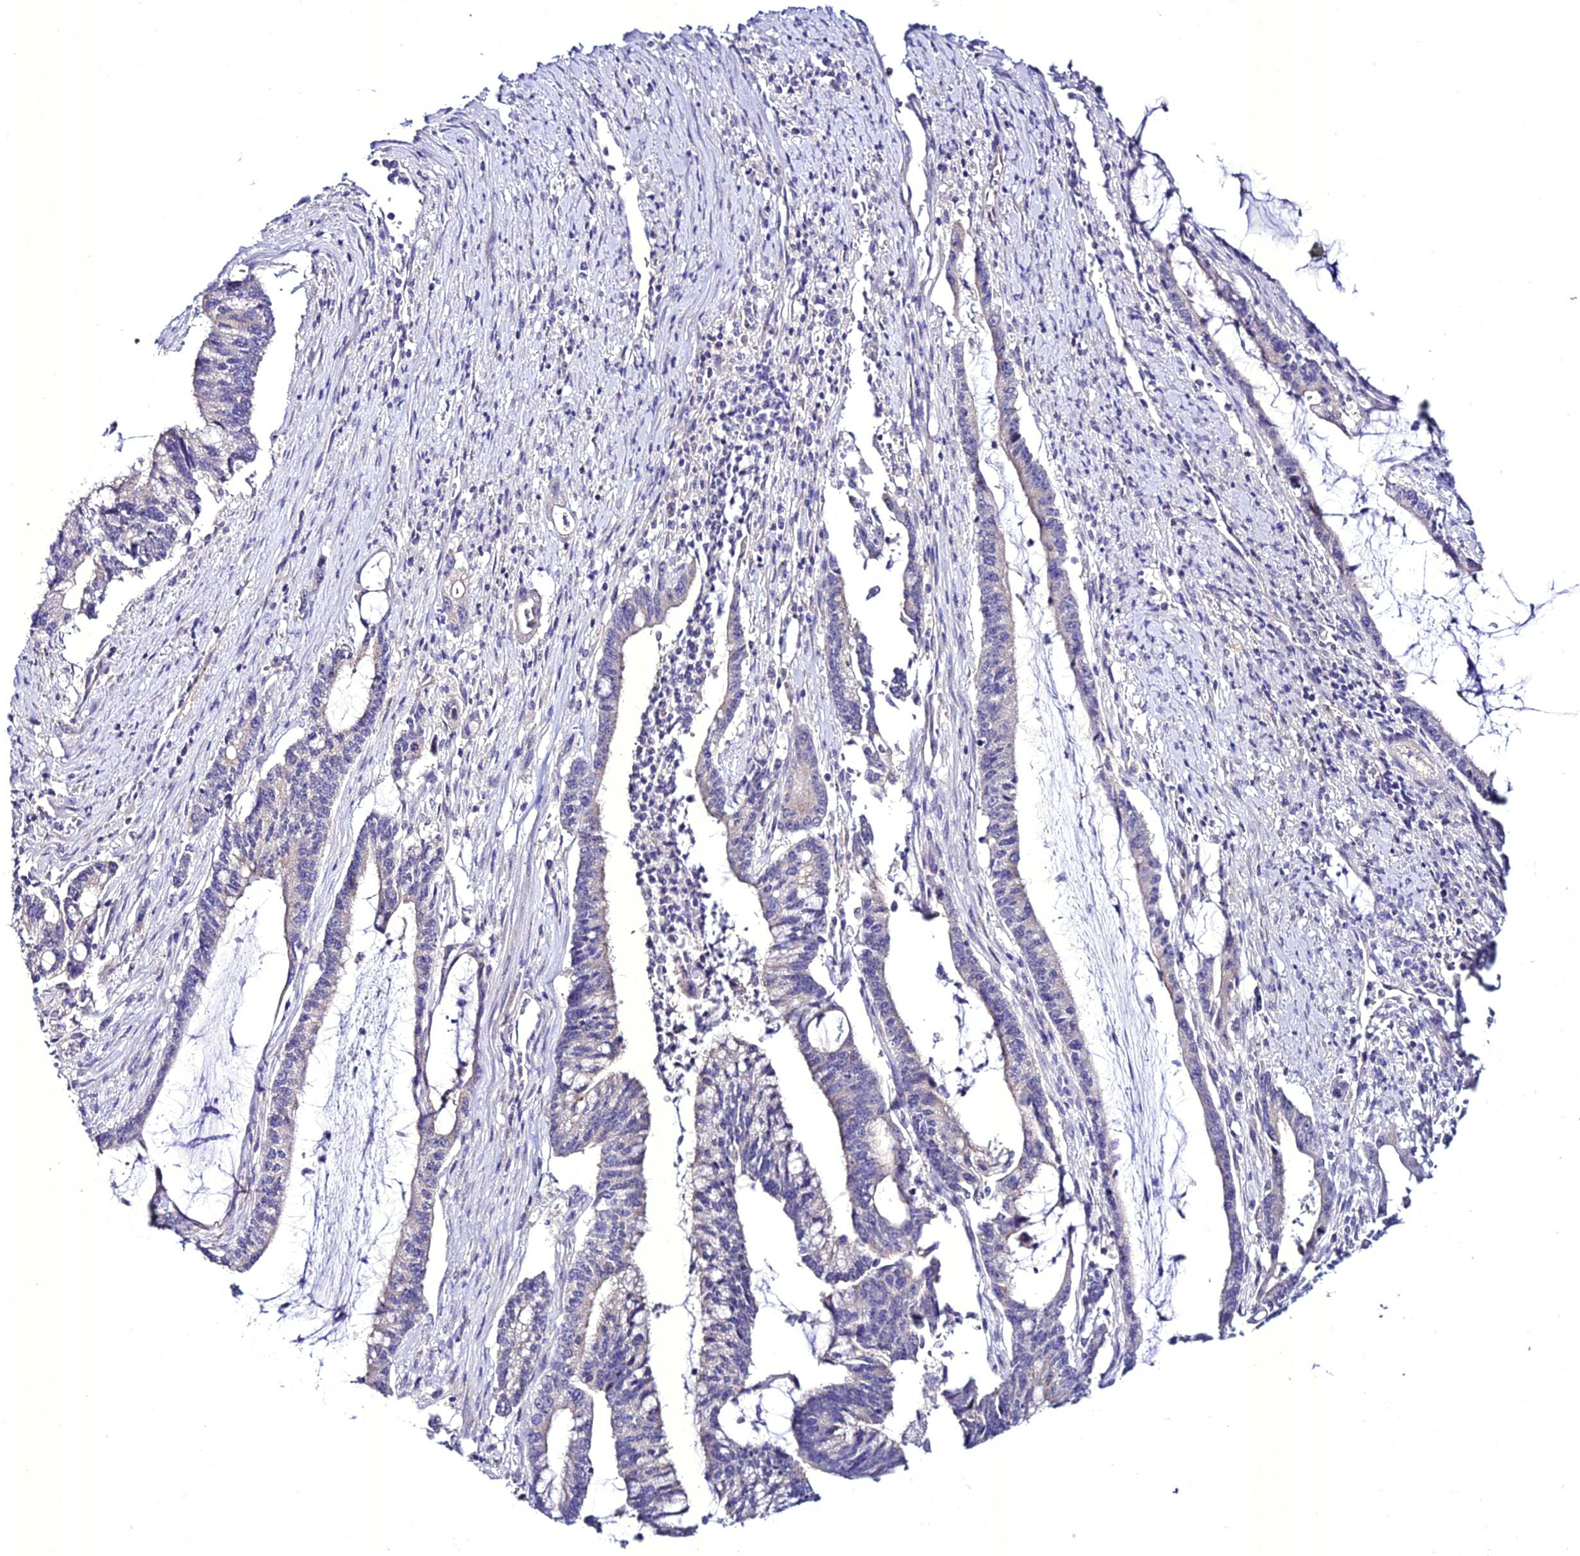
{"staining": {"intensity": "negative", "quantity": "none", "location": "none"}, "tissue": "pancreatic cancer", "cell_type": "Tumor cells", "image_type": "cancer", "snomed": [{"axis": "morphology", "description": "Adenocarcinoma, NOS"}, {"axis": "topography", "description": "Pancreas"}], "caption": "Tumor cells are negative for brown protein staining in pancreatic adenocarcinoma. (DAB immunohistochemistry (IHC), high magnification).", "gene": "ATG16L2", "patient": {"sex": "female", "age": 50}}